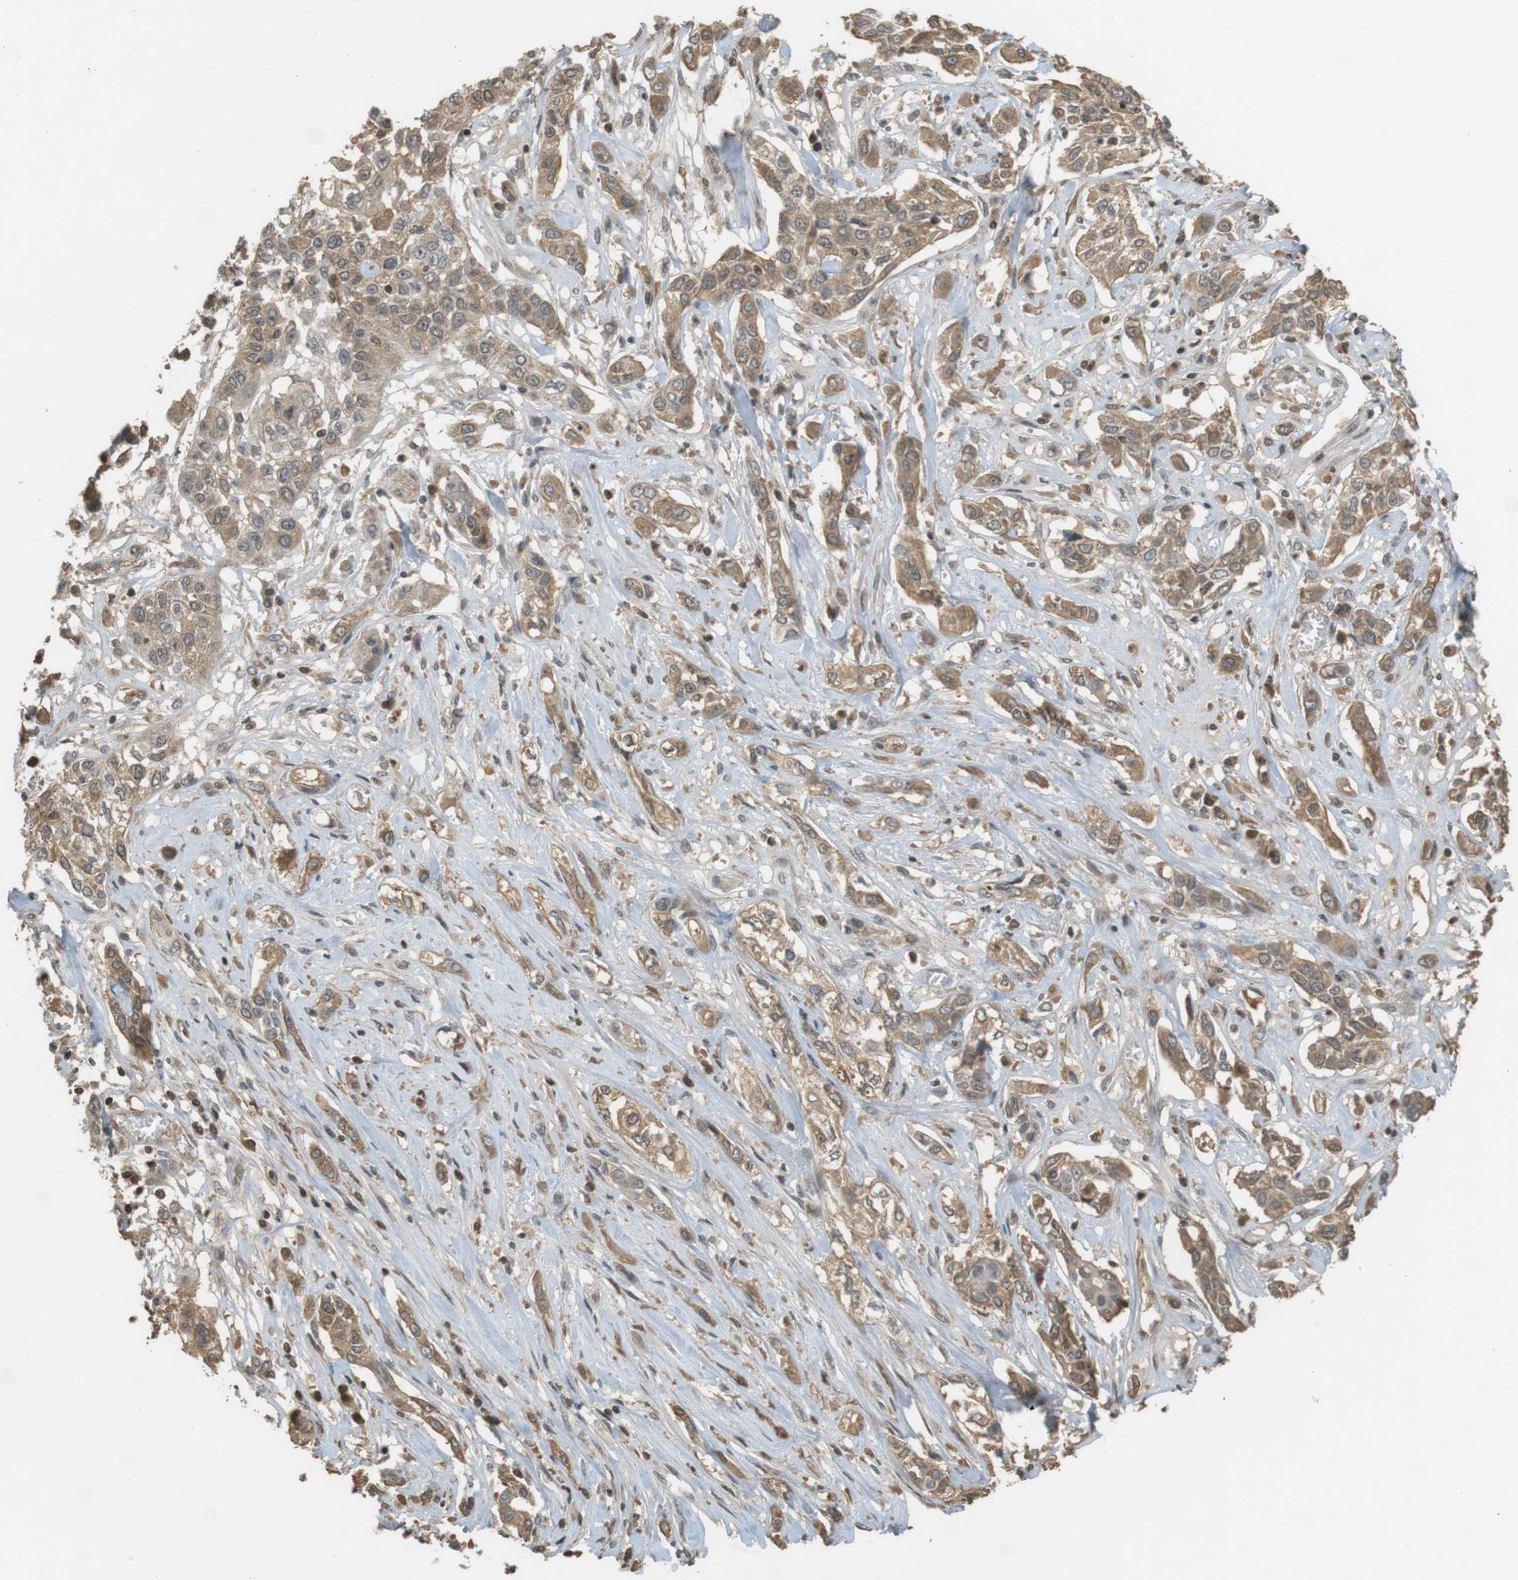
{"staining": {"intensity": "moderate", "quantity": "25%-75%", "location": "cytoplasmic/membranous"}, "tissue": "lung cancer", "cell_type": "Tumor cells", "image_type": "cancer", "snomed": [{"axis": "morphology", "description": "Squamous cell carcinoma, NOS"}, {"axis": "topography", "description": "Lung"}], "caption": "The photomicrograph displays staining of lung cancer, revealing moderate cytoplasmic/membranous protein staining (brown color) within tumor cells.", "gene": "SRR", "patient": {"sex": "male", "age": 71}}